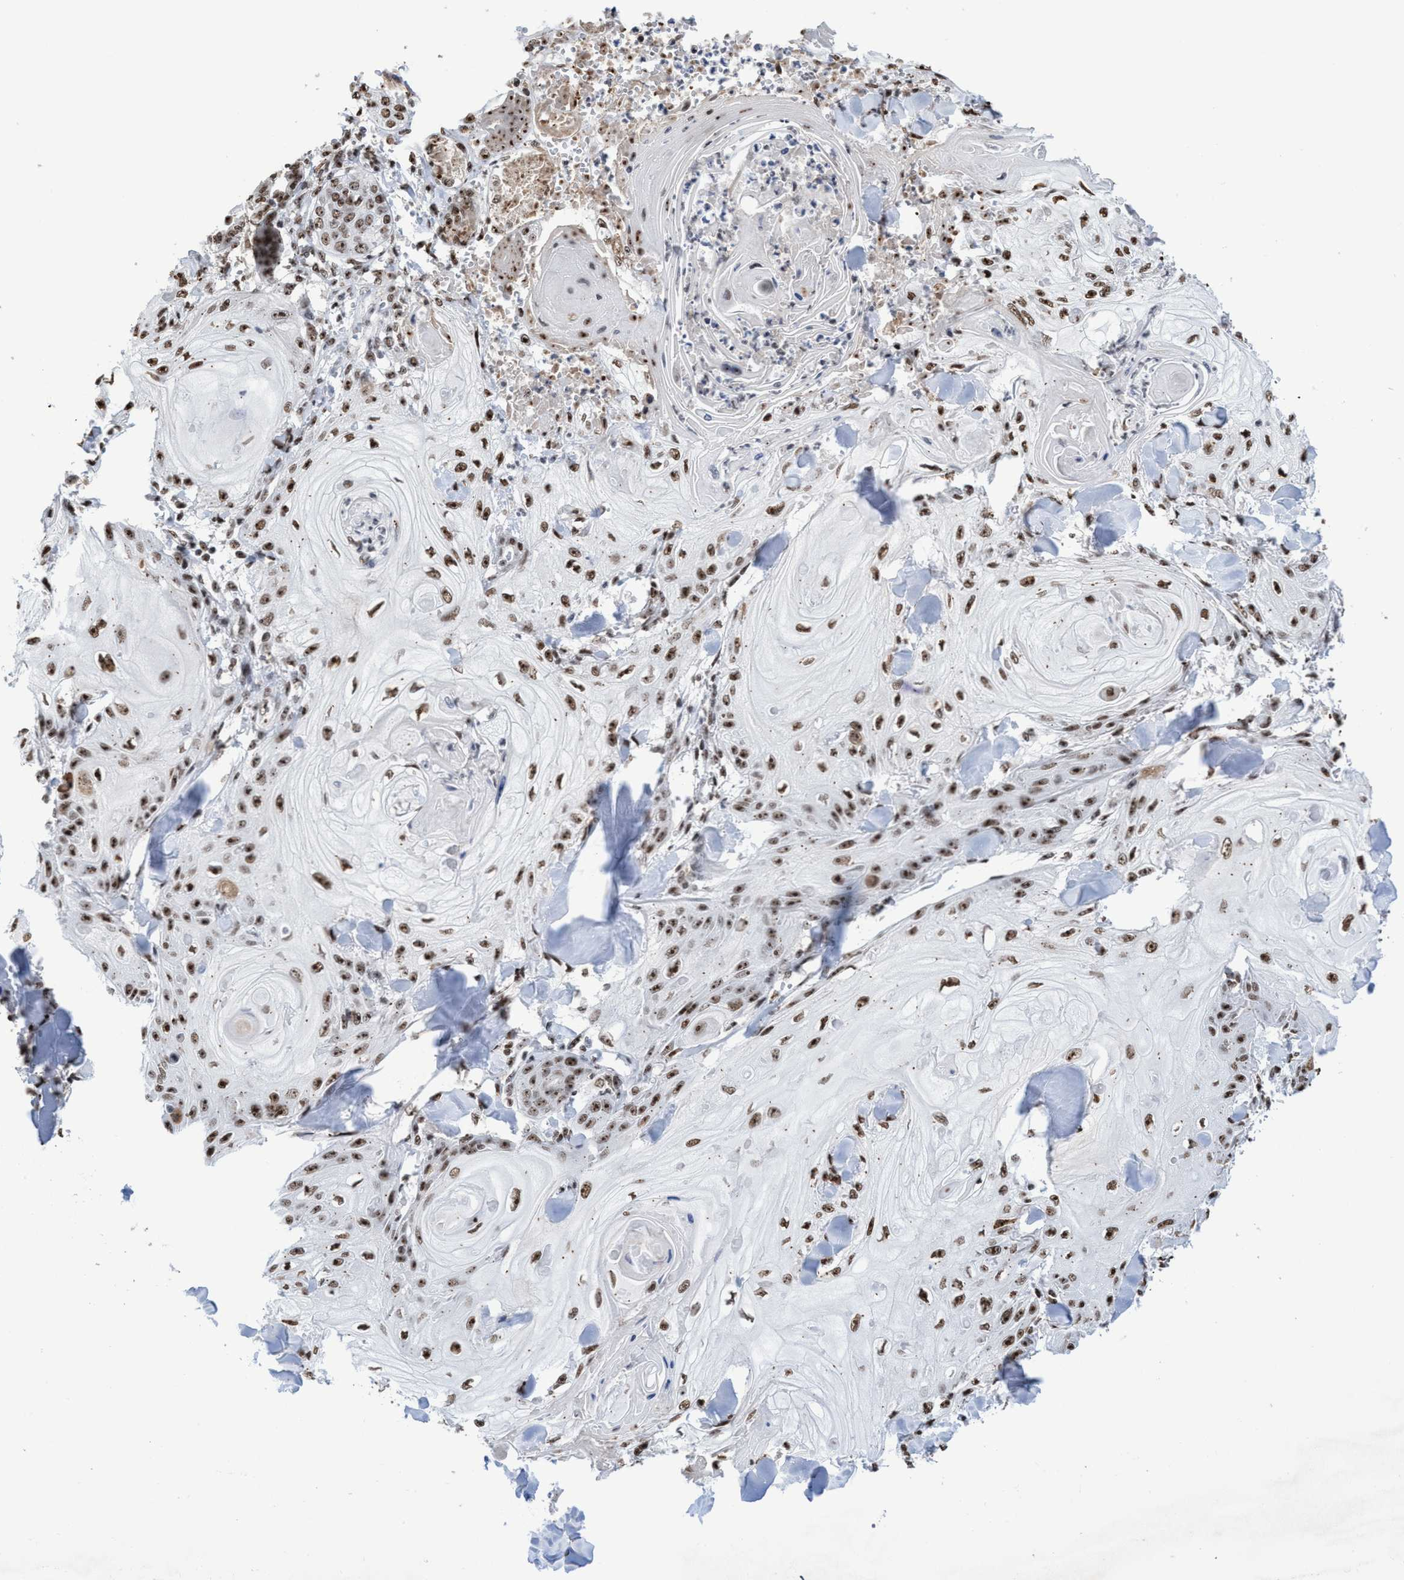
{"staining": {"intensity": "moderate", "quantity": ">75%", "location": "nuclear"}, "tissue": "skin cancer", "cell_type": "Tumor cells", "image_type": "cancer", "snomed": [{"axis": "morphology", "description": "Squamous cell carcinoma, NOS"}, {"axis": "topography", "description": "Skin"}], "caption": "High-power microscopy captured an IHC image of skin squamous cell carcinoma, revealing moderate nuclear staining in approximately >75% of tumor cells.", "gene": "EFCAB10", "patient": {"sex": "male", "age": 74}}